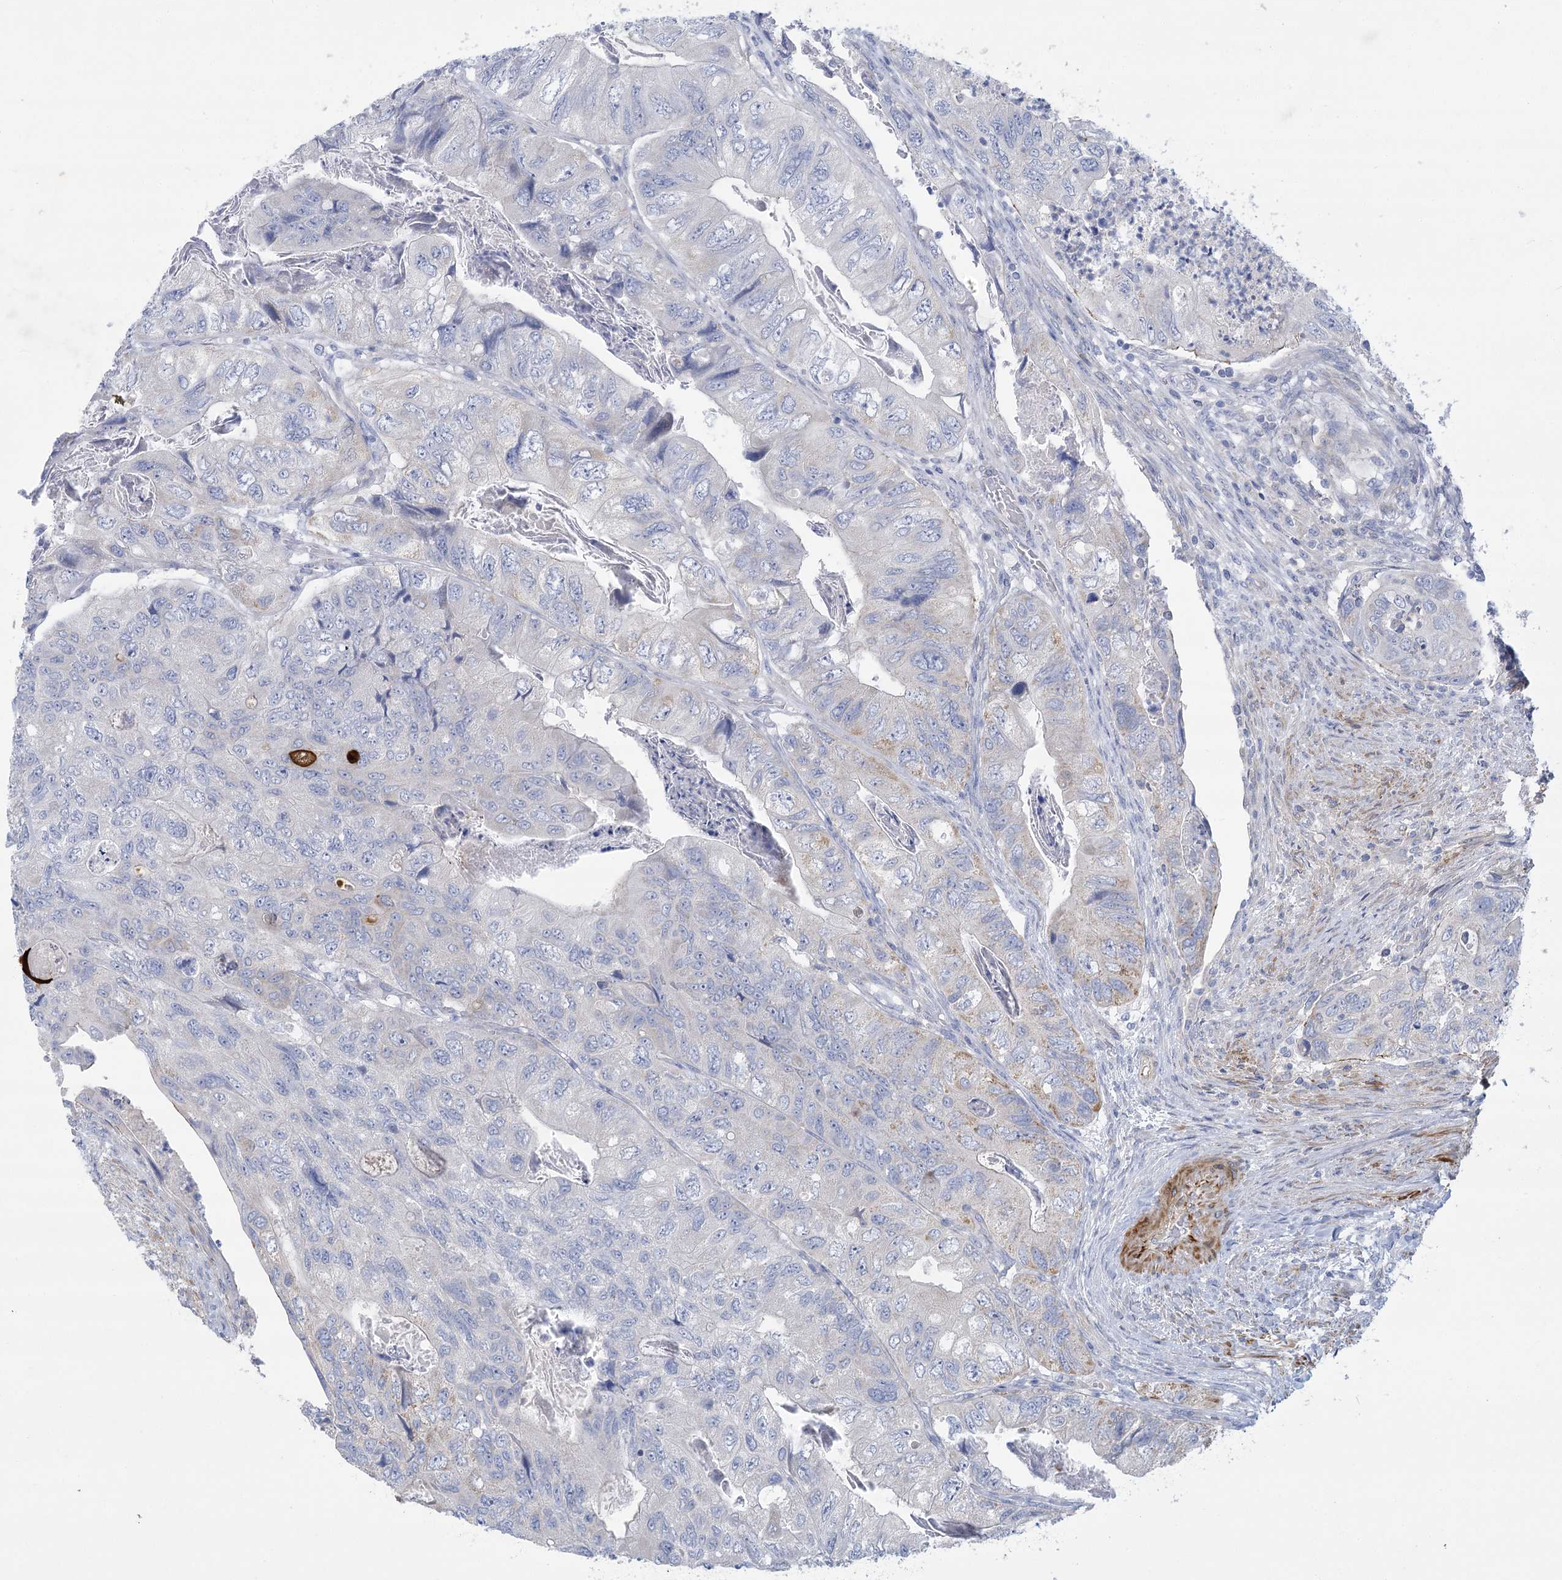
{"staining": {"intensity": "weak", "quantity": "<25%", "location": "cytoplasmic/membranous"}, "tissue": "colorectal cancer", "cell_type": "Tumor cells", "image_type": "cancer", "snomed": [{"axis": "morphology", "description": "Adenocarcinoma, NOS"}, {"axis": "topography", "description": "Rectum"}], "caption": "This image is of colorectal adenocarcinoma stained with immunohistochemistry (IHC) to label a protein in brown with the nuclei are counter-stained blue. There is no positivity in tumor cells.", "gene": "DHTKD1", "patient": {"sex": "male", "age": 63}}